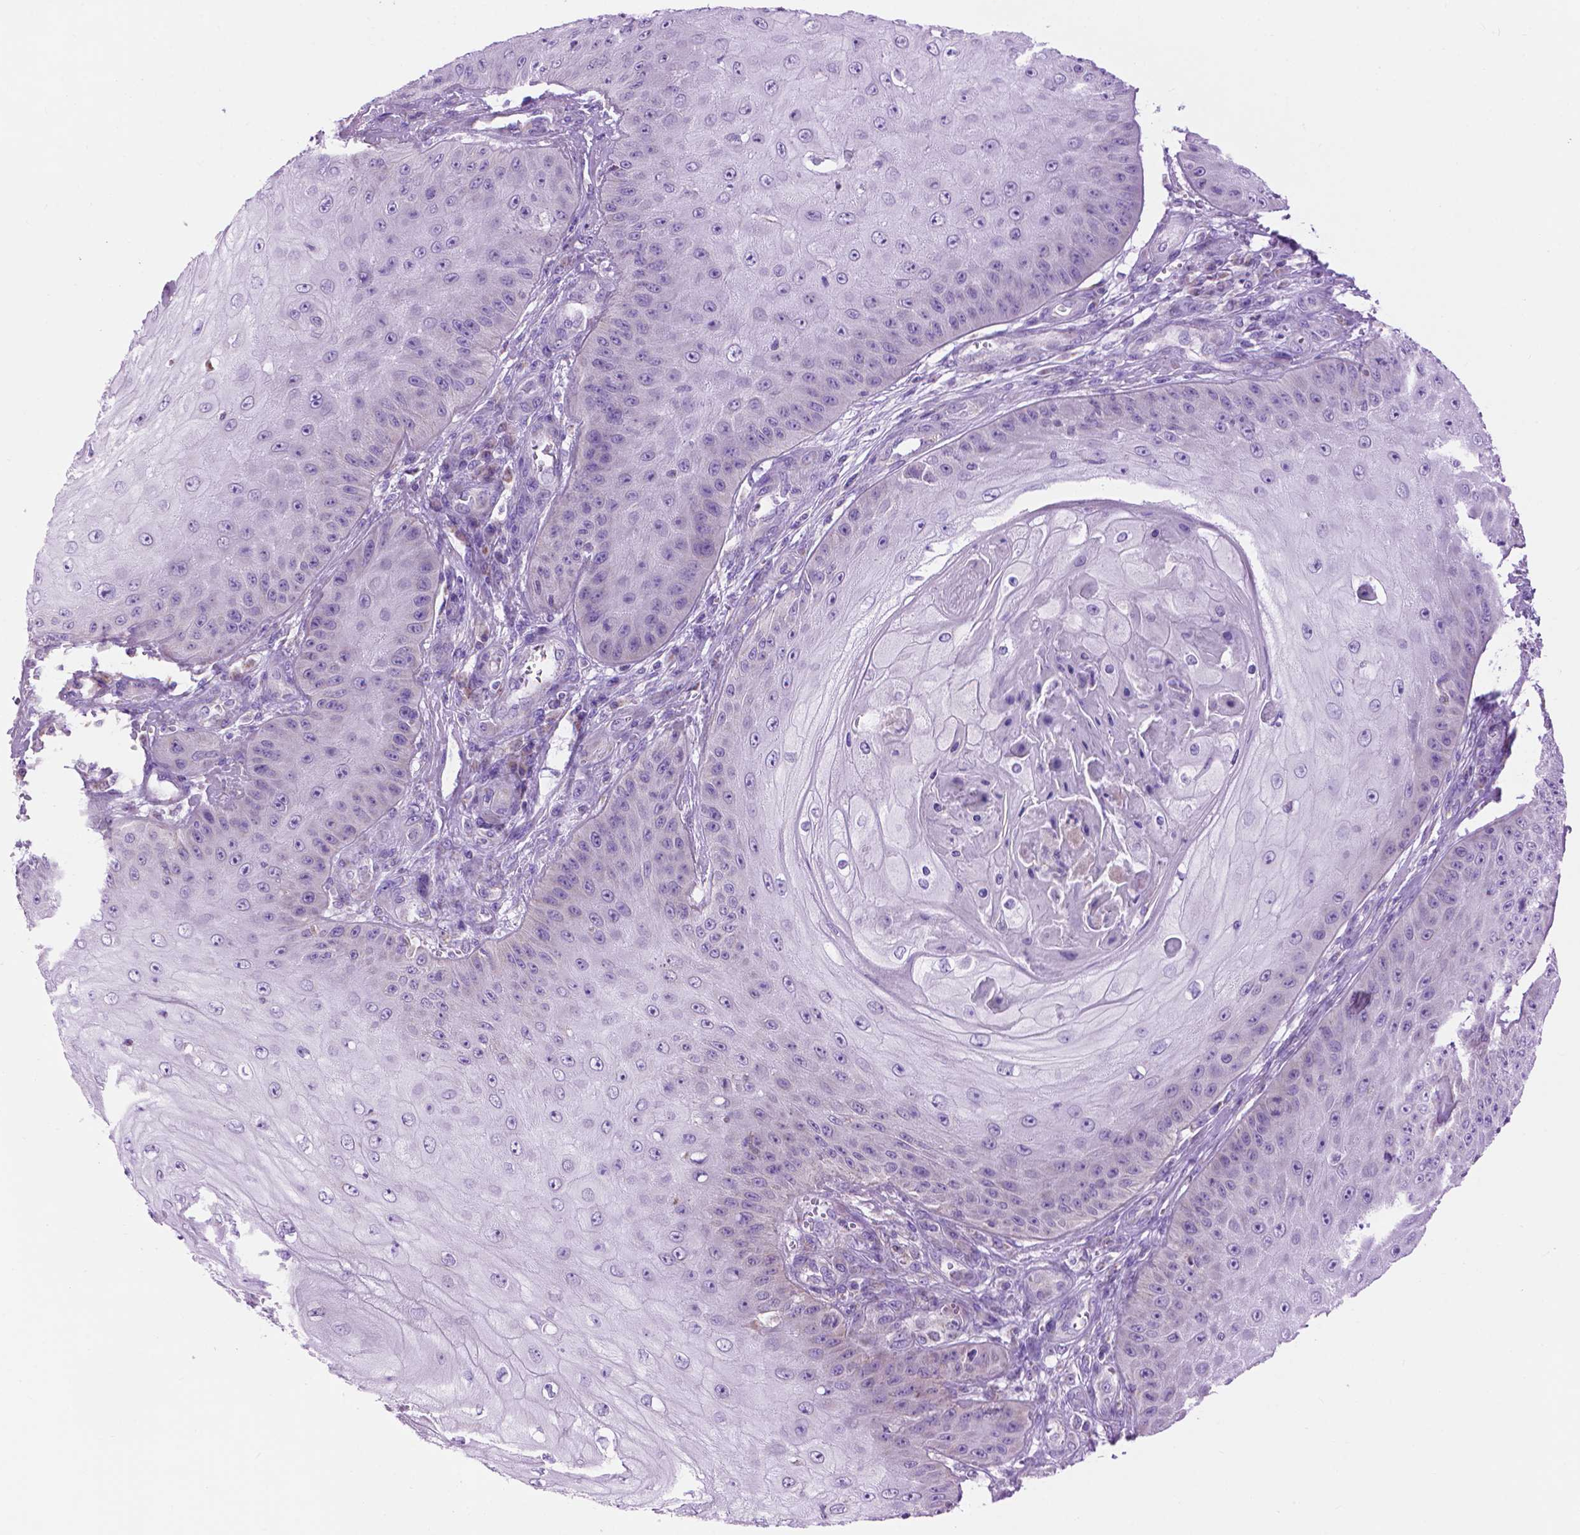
{"staining": {"intensity": "negative", "quantity": "none", "location": "none"}, "tissue": "skin cancer", "cell_type": "Tumor cells", "image_type": "cancer", "snomed": [{"axis": "morphology", "description": "Squamous cell carcinoma, NOS"}, {"axis": "topography", "description": "Skin"}], "caption": "Skin cancer (squamous cell carcinoma) was stained to show a protein in brown. There is no significant staining in tumor cells. The staining was performed using DAB to visualize the protein expression in brown, while the nuclei were stained in blue with hematoxylin (Magnification: 20x).", "gene": "PYCR3", "patient": {"sex": "male", "age": 70}}